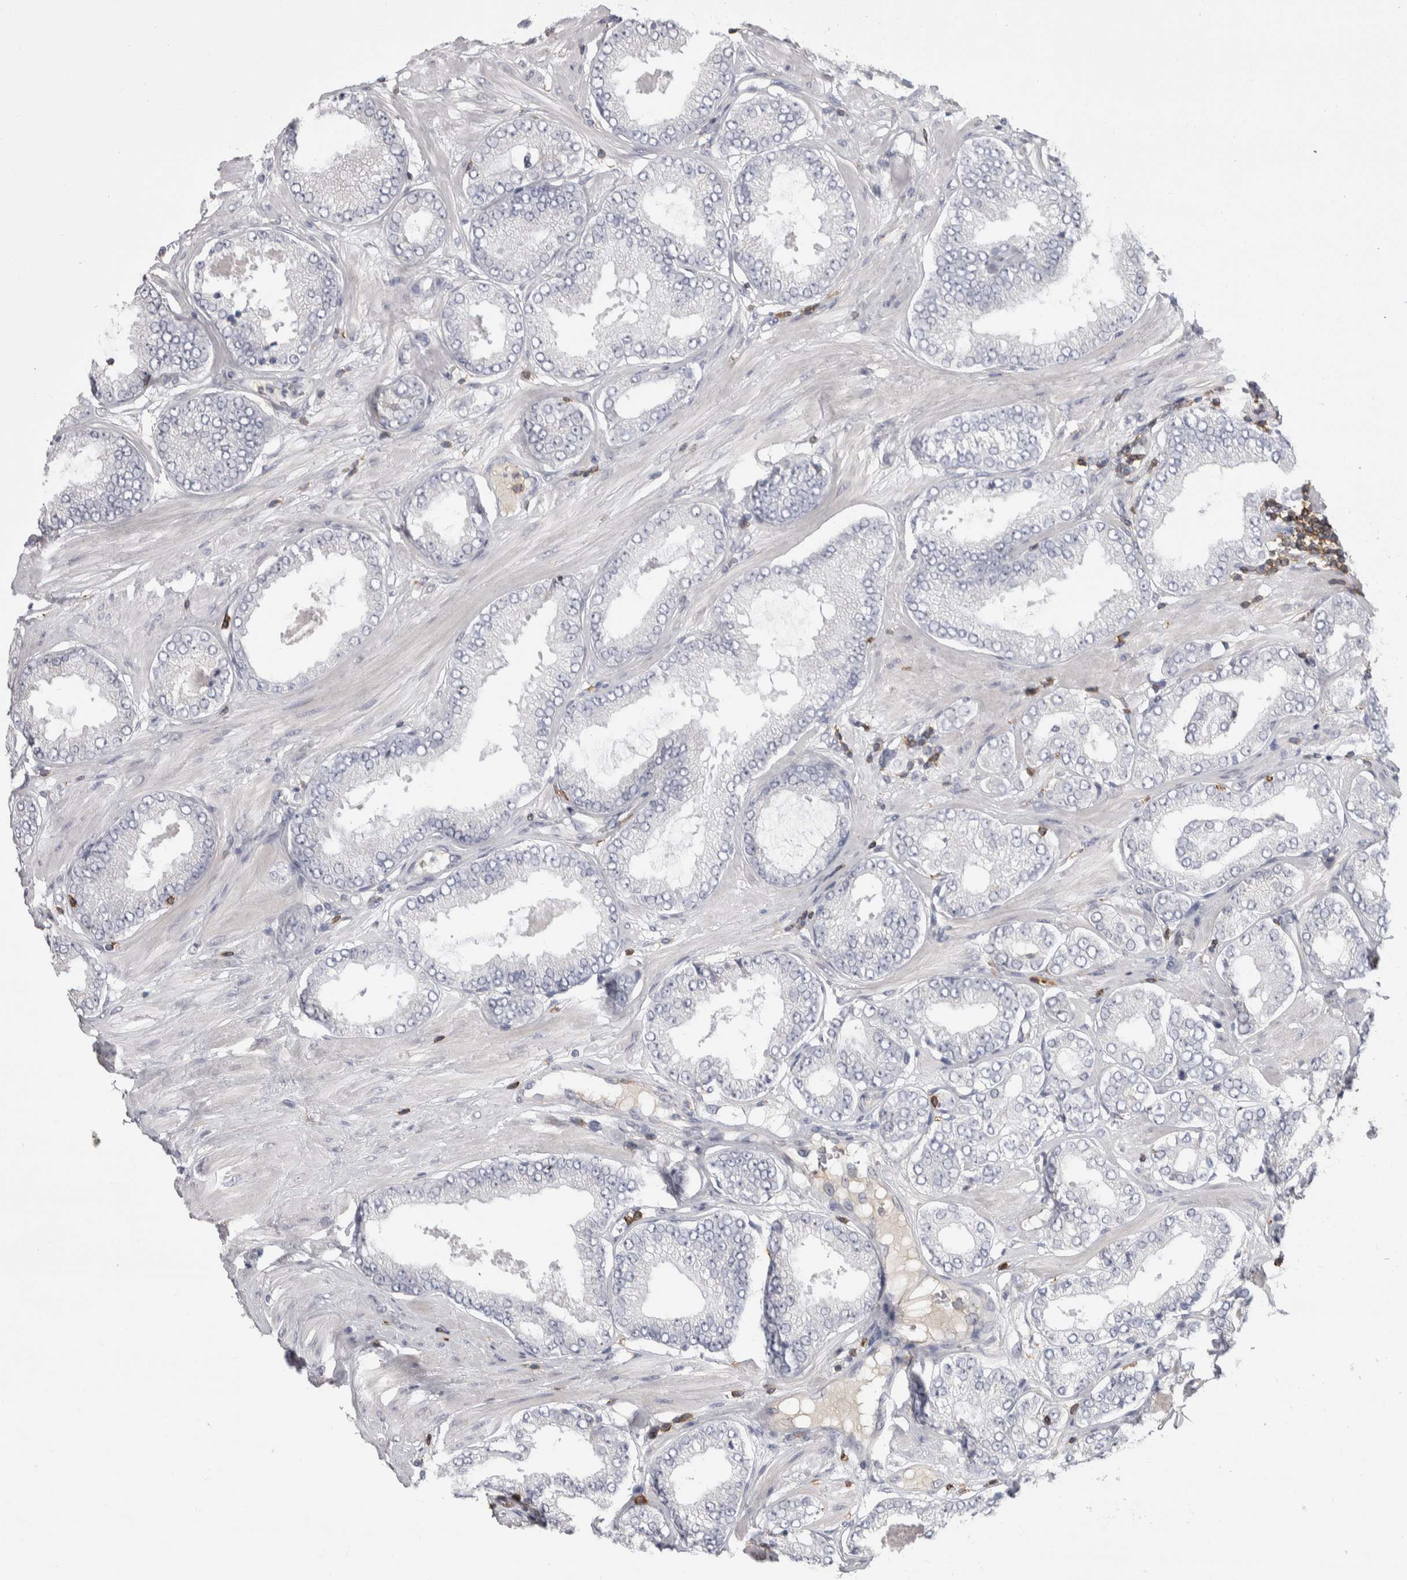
{"staining": {"intensity": "negative", "quantity": "none", "location": "none"}, "tissue": "prostate cancer", "cell_type": "Tumor cells", "image_type": "cancer", "snomed": [{"axis": "morphology", "description": "Adenocarcinoma, Low grade"}, {"axis": "topography", "description": "Prostate"}], "caption": "Immunohistochemical staining of human adenocarcinoma (low-grade) (prostate) exhibits no significant expression in tumor cells.", "gene": "CEP295NL", "patient": {"sex": "male", "age": 62}}